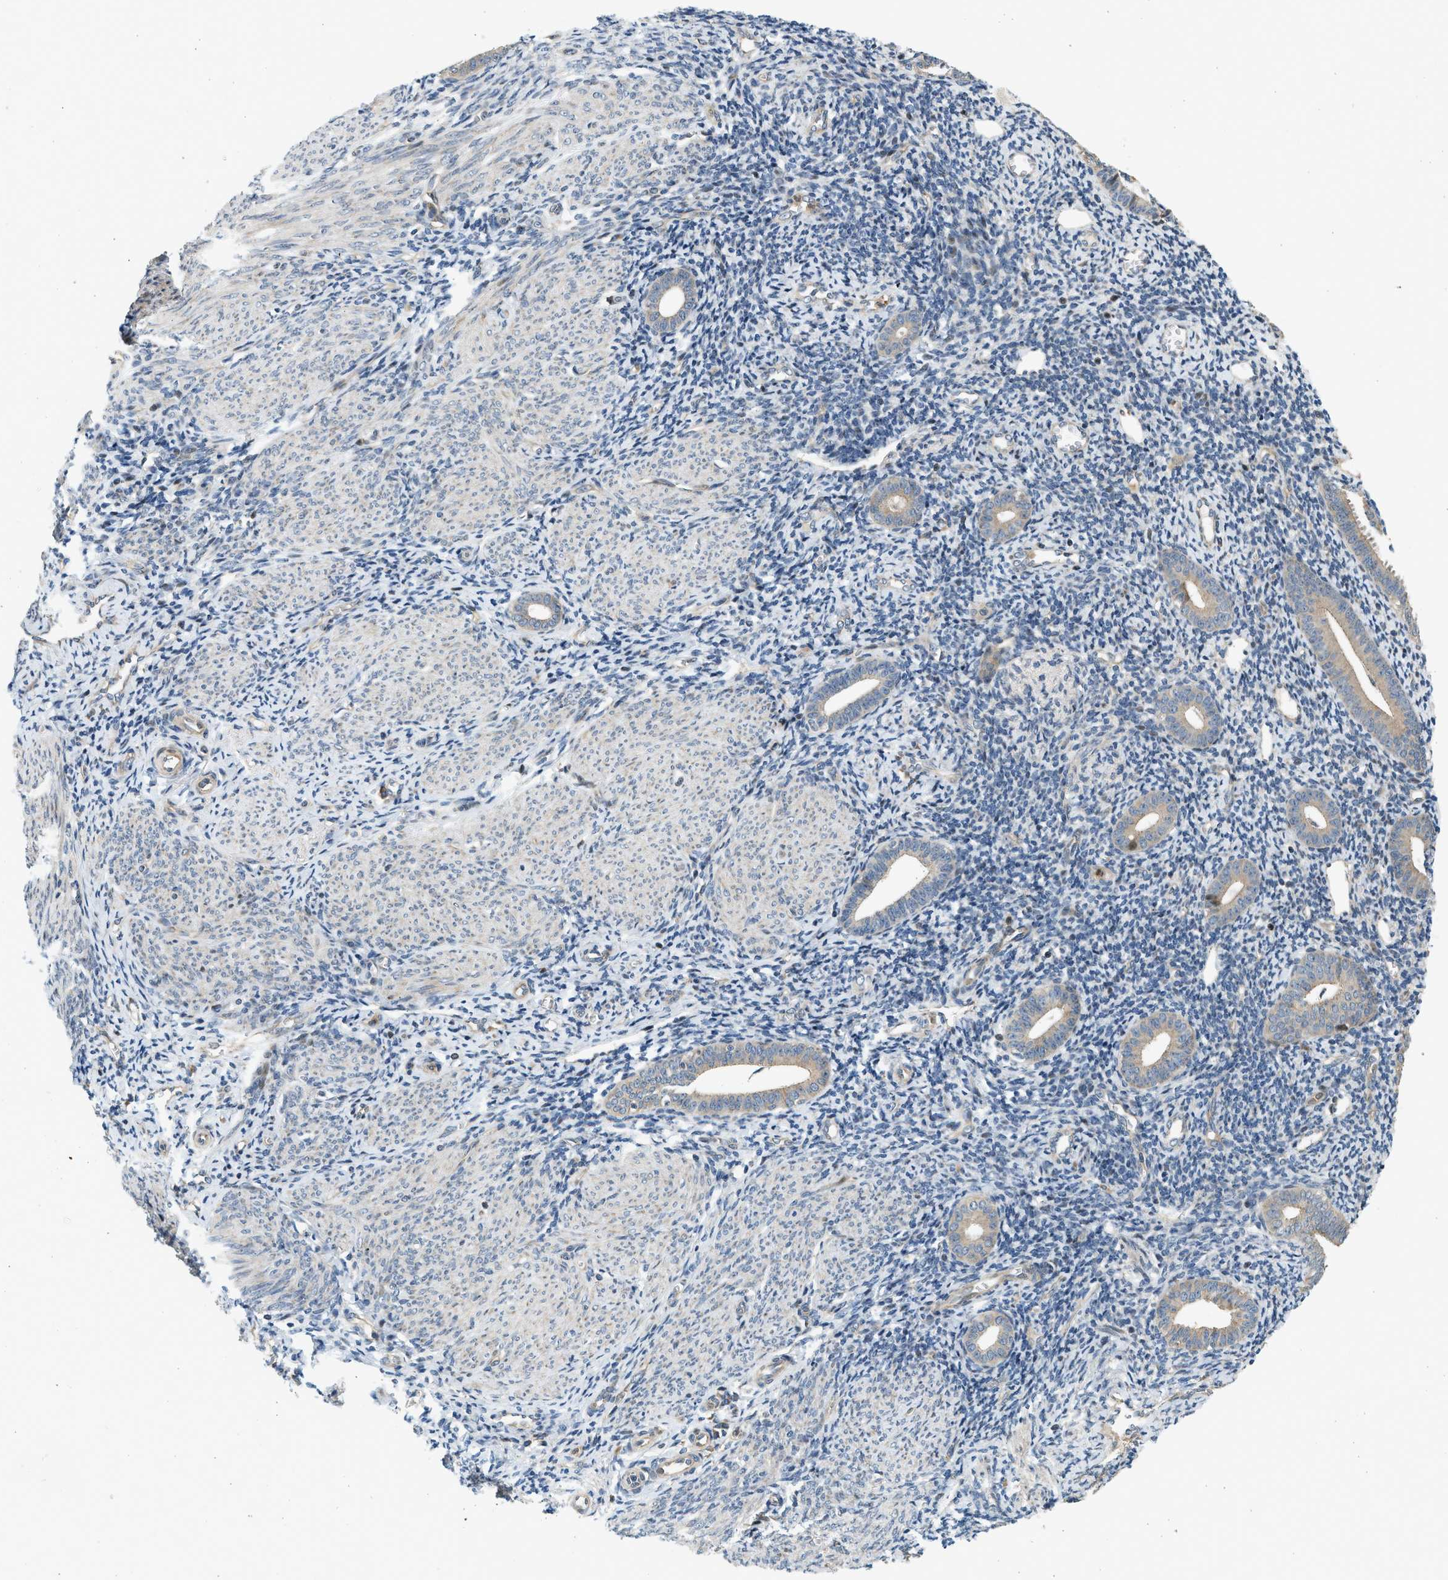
{"staining": {"intensity": "negative", "quantity": "none", "location": "none"}, "tissue": "endometrium", "cell_type": "Cells in endometrial stroma", "image_type": "normal", "snomed": [{"axis": "morphology", "description": "Normal tissue, NOS"}, {"axis": "topography", "description": "Endometrium"}], "caption": "Immunohistochemistry (IHC) of unremarkable endometrium displays no expression in cells in endometrial stroma.", "gene": "NRSN2", "patient": {"sex": "female", "age": 50}}